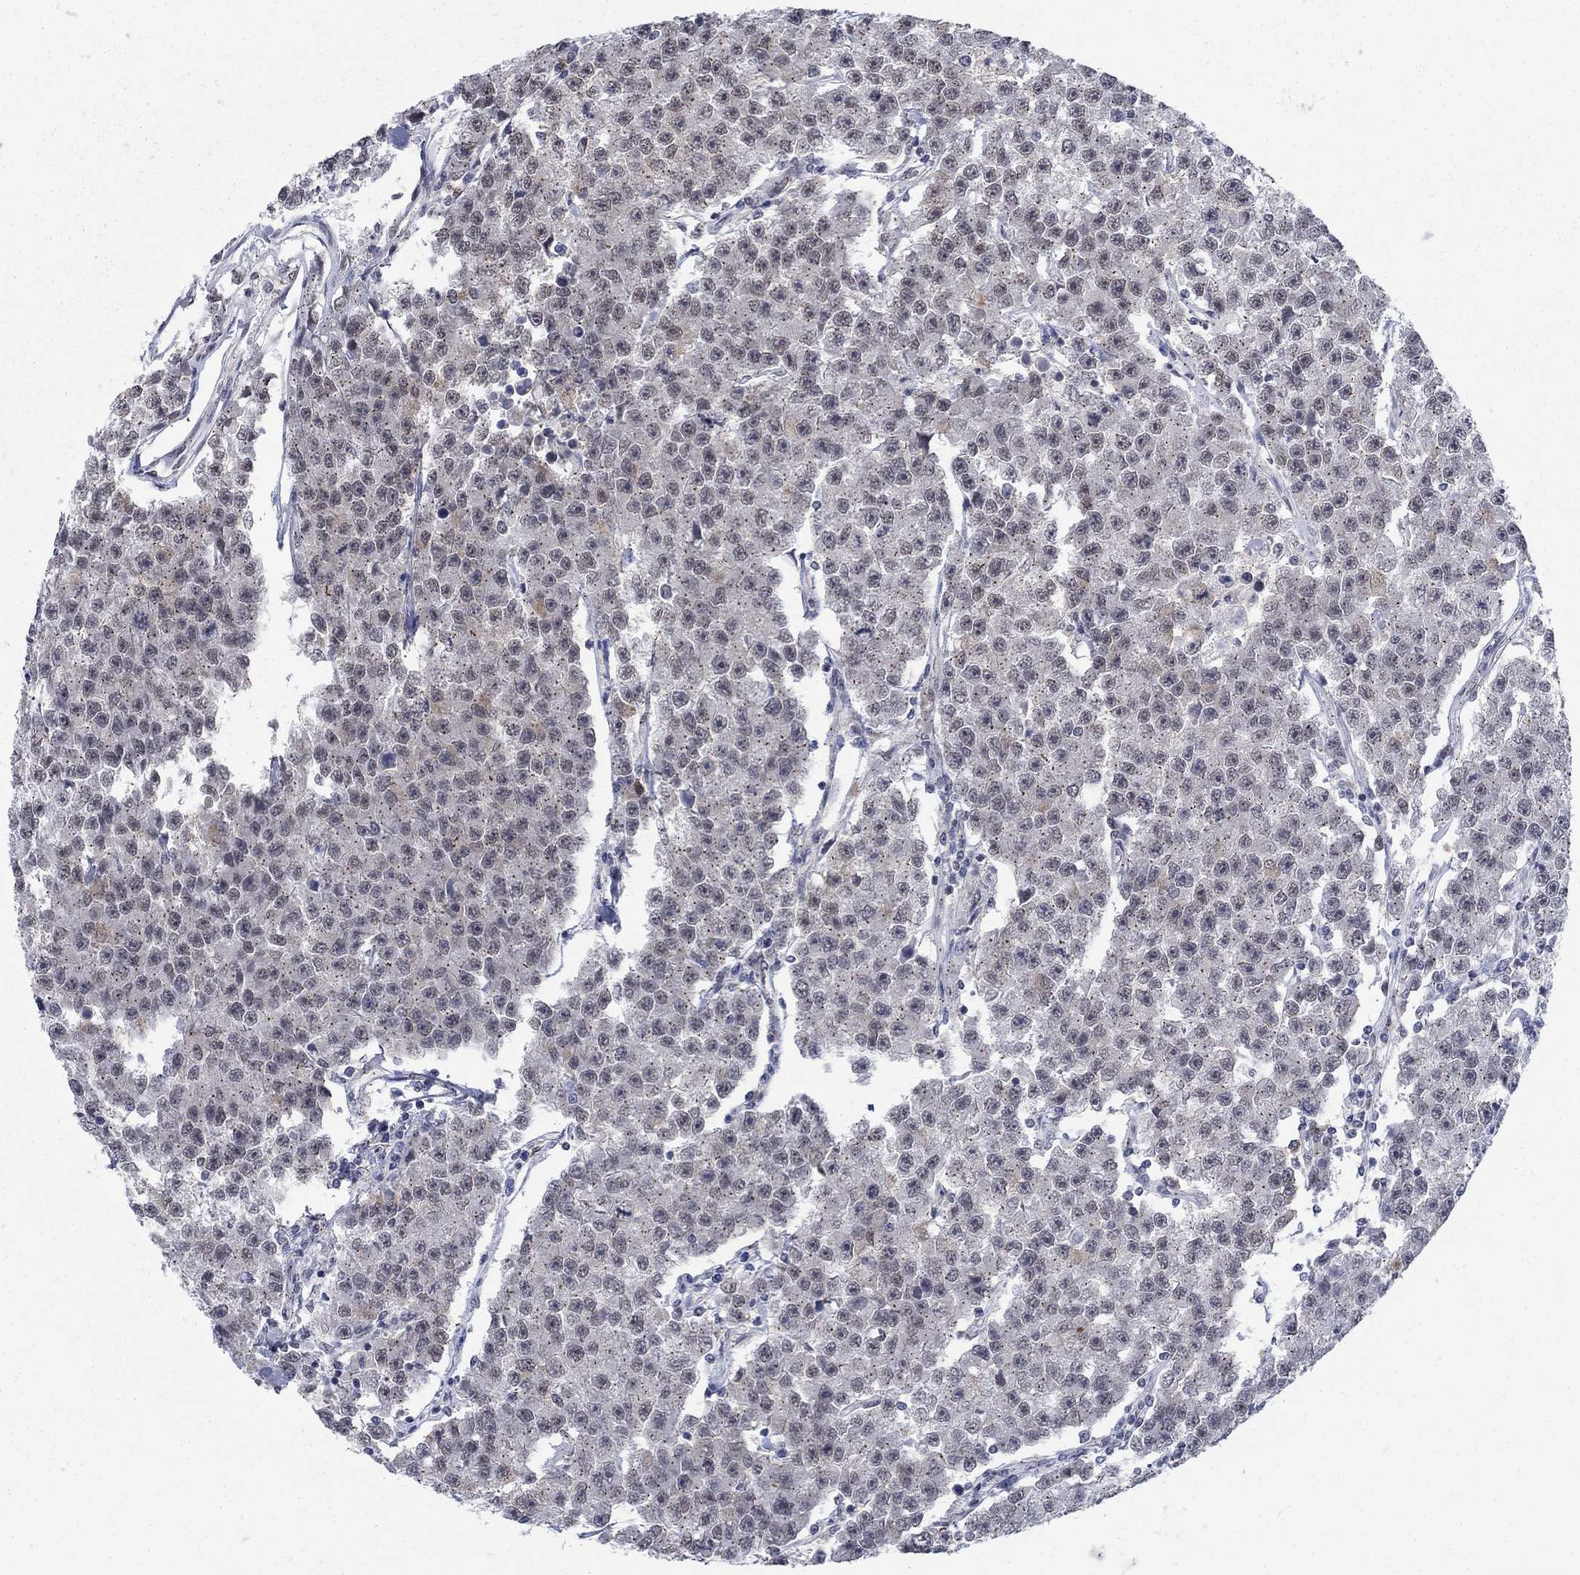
{"staining": {"intensity": "moderate", "quantity": "25%-75%", "location": "cytoplasmic/membranous"}, "tissue": "testis cancer", "cell_type": "Tumor cells", "image_type": "cancer", "snomed": [{"axis": "morphology", "description": "Seminoma, NOS"}, {"axis": "topography", "description": "Testis"}], "caption": "Immunohistochemistry micrograph of human testis cancer (seminoma) stained for a protein (brown), which displays medium levels of moderate cytoplasmic/membranous staining in approximately 25%-75% of tumor cells.", "gene": "SH3RF1", "patient": {"sex": "male", "age": 59}}